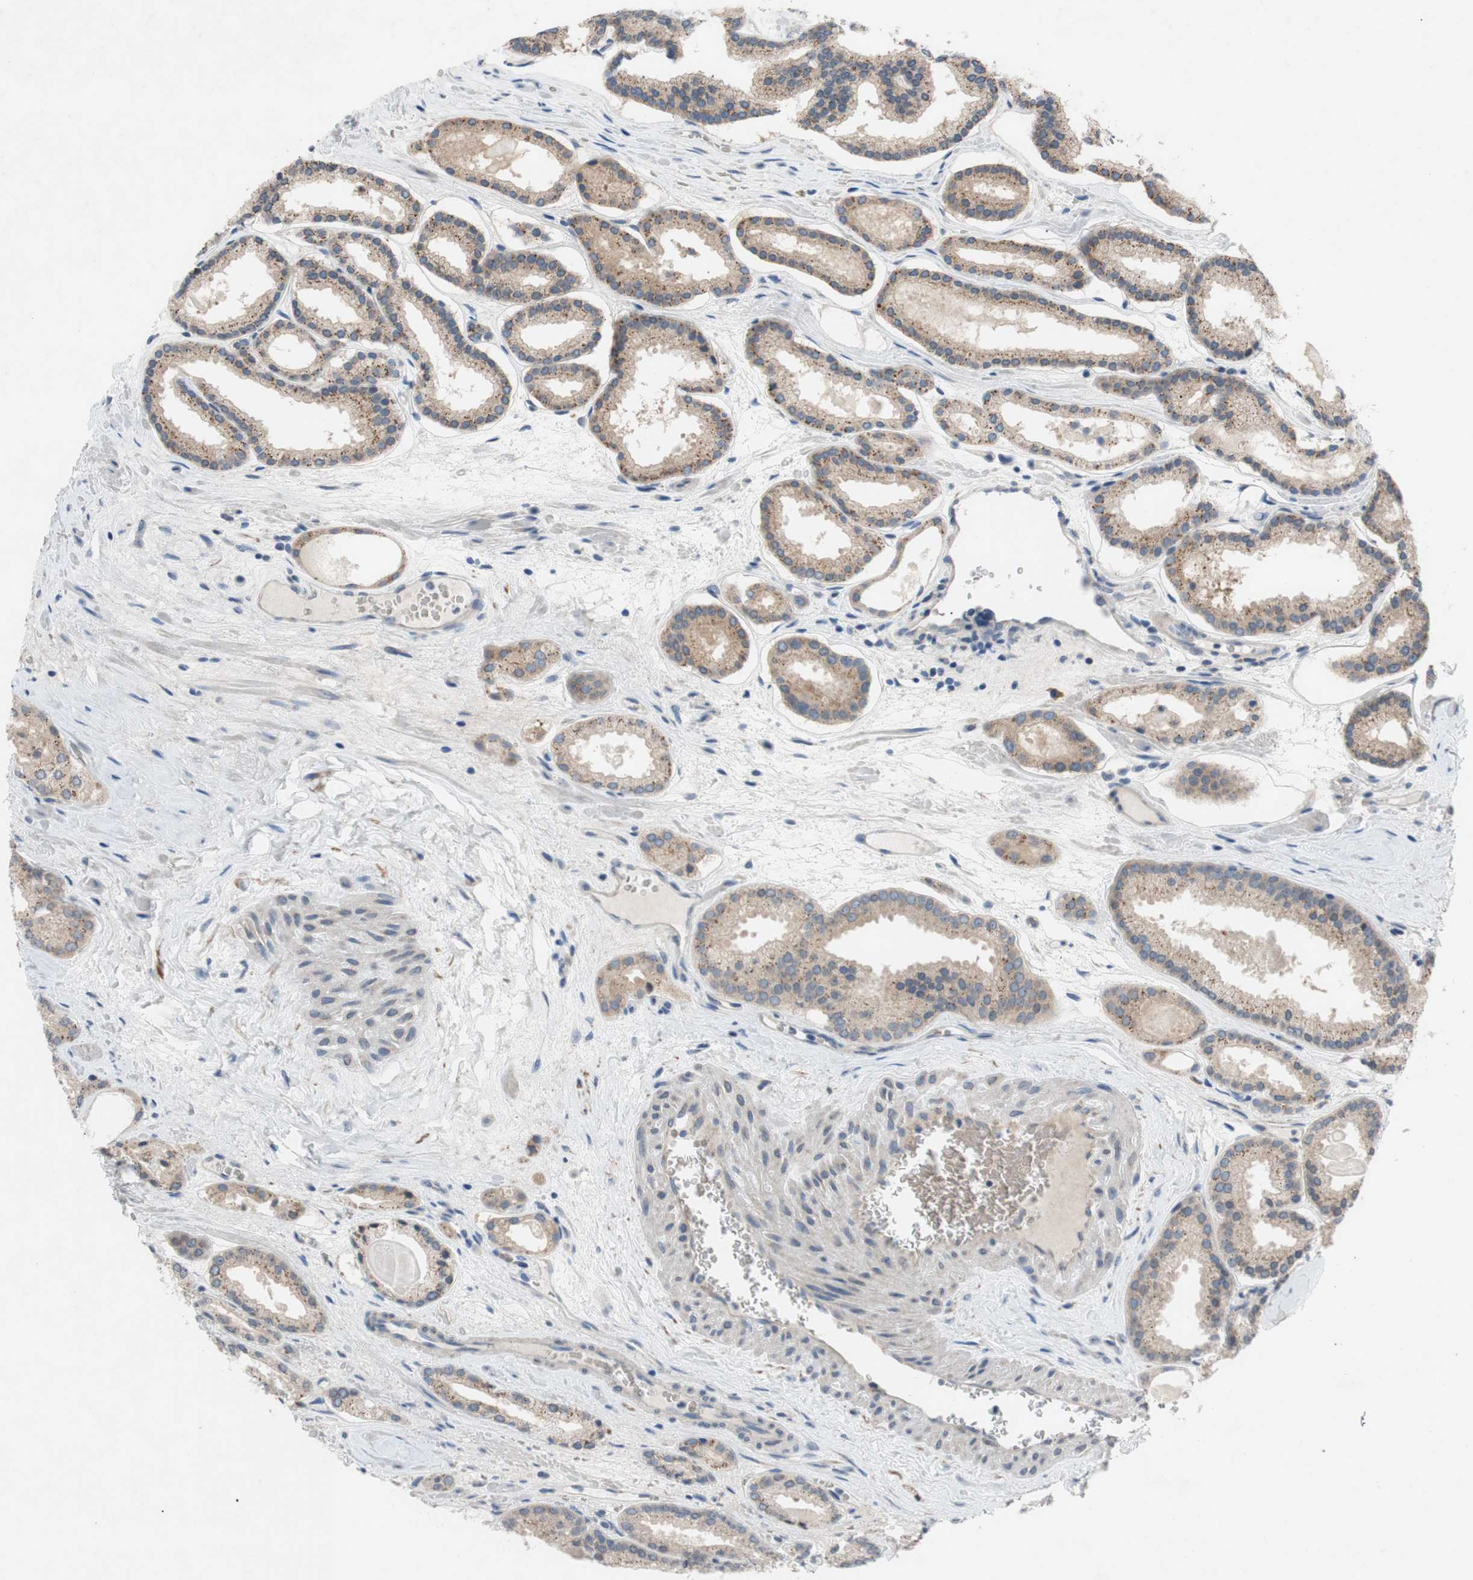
{"staining": {"intensity": "weak", "quantity": ">75%", "location": "cytoplasmic/membranous"}, "tissue": "prostate cancer", "cell_type": "Tumor cells", "image_type": "cancer", "snomed": [{"axis": "morphology", "description": "Adenocarcinoma, Low grade"}, {"axis": "topography", "description": "Prostate"}], "caption": "A brown stain highlights weak cytoplasmic/membranous staining of a protein in human adenocarcinoma (low-grade) (prostate) tumor cells. (Stains: DAB (3,3'-diaminobenzidine) in brown, nuclei in blue, Microscopy: brightfield microscopy at high magnification).", "gene": "ADD2", "patient": {"sex": "male", "age": 59}}